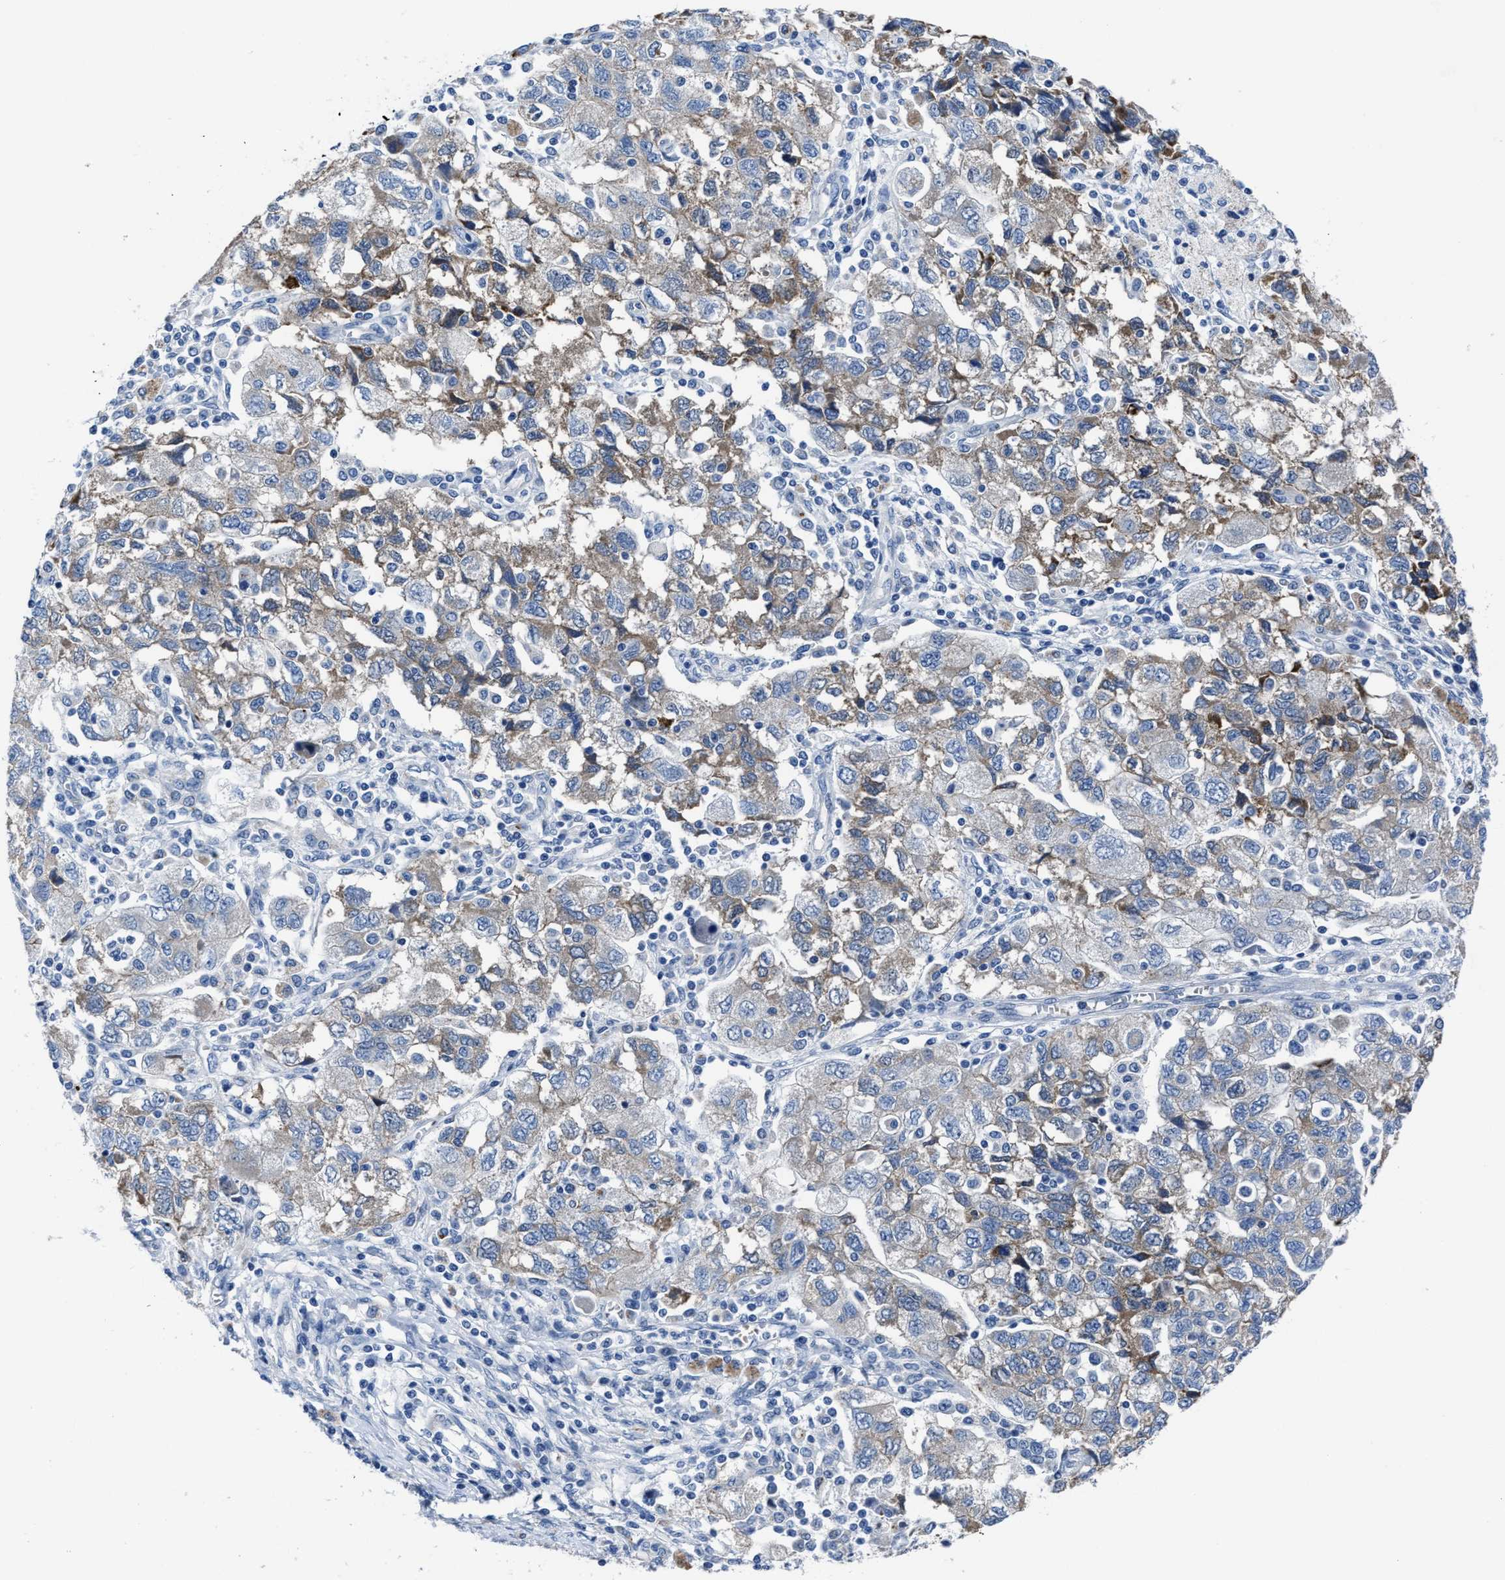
{"staining": {"intensity": "weak", "quantity": "25%-75%", "location": "cytoplasmic/membranous"}, "tissue": "ovarian cancer", "cell_type": "Tumor cells", "image_type": "cancer", "snomed": [{"axis": "morphology", "description": "Carcinoma, NOS"}, {"axis": "morphology", "description": "Cystadenocarcinoma, serous, NOS"}, {"axis": "topography", "description": "Ovary"}], "caption": "Tumor cells exhibit low levels of weak cytoplasmic/membranous expression in approximately 25%-75% of cells in ovarian carcinoma.", "gene": "GHITM", "patient": {"sex": "female", "age": 69}}